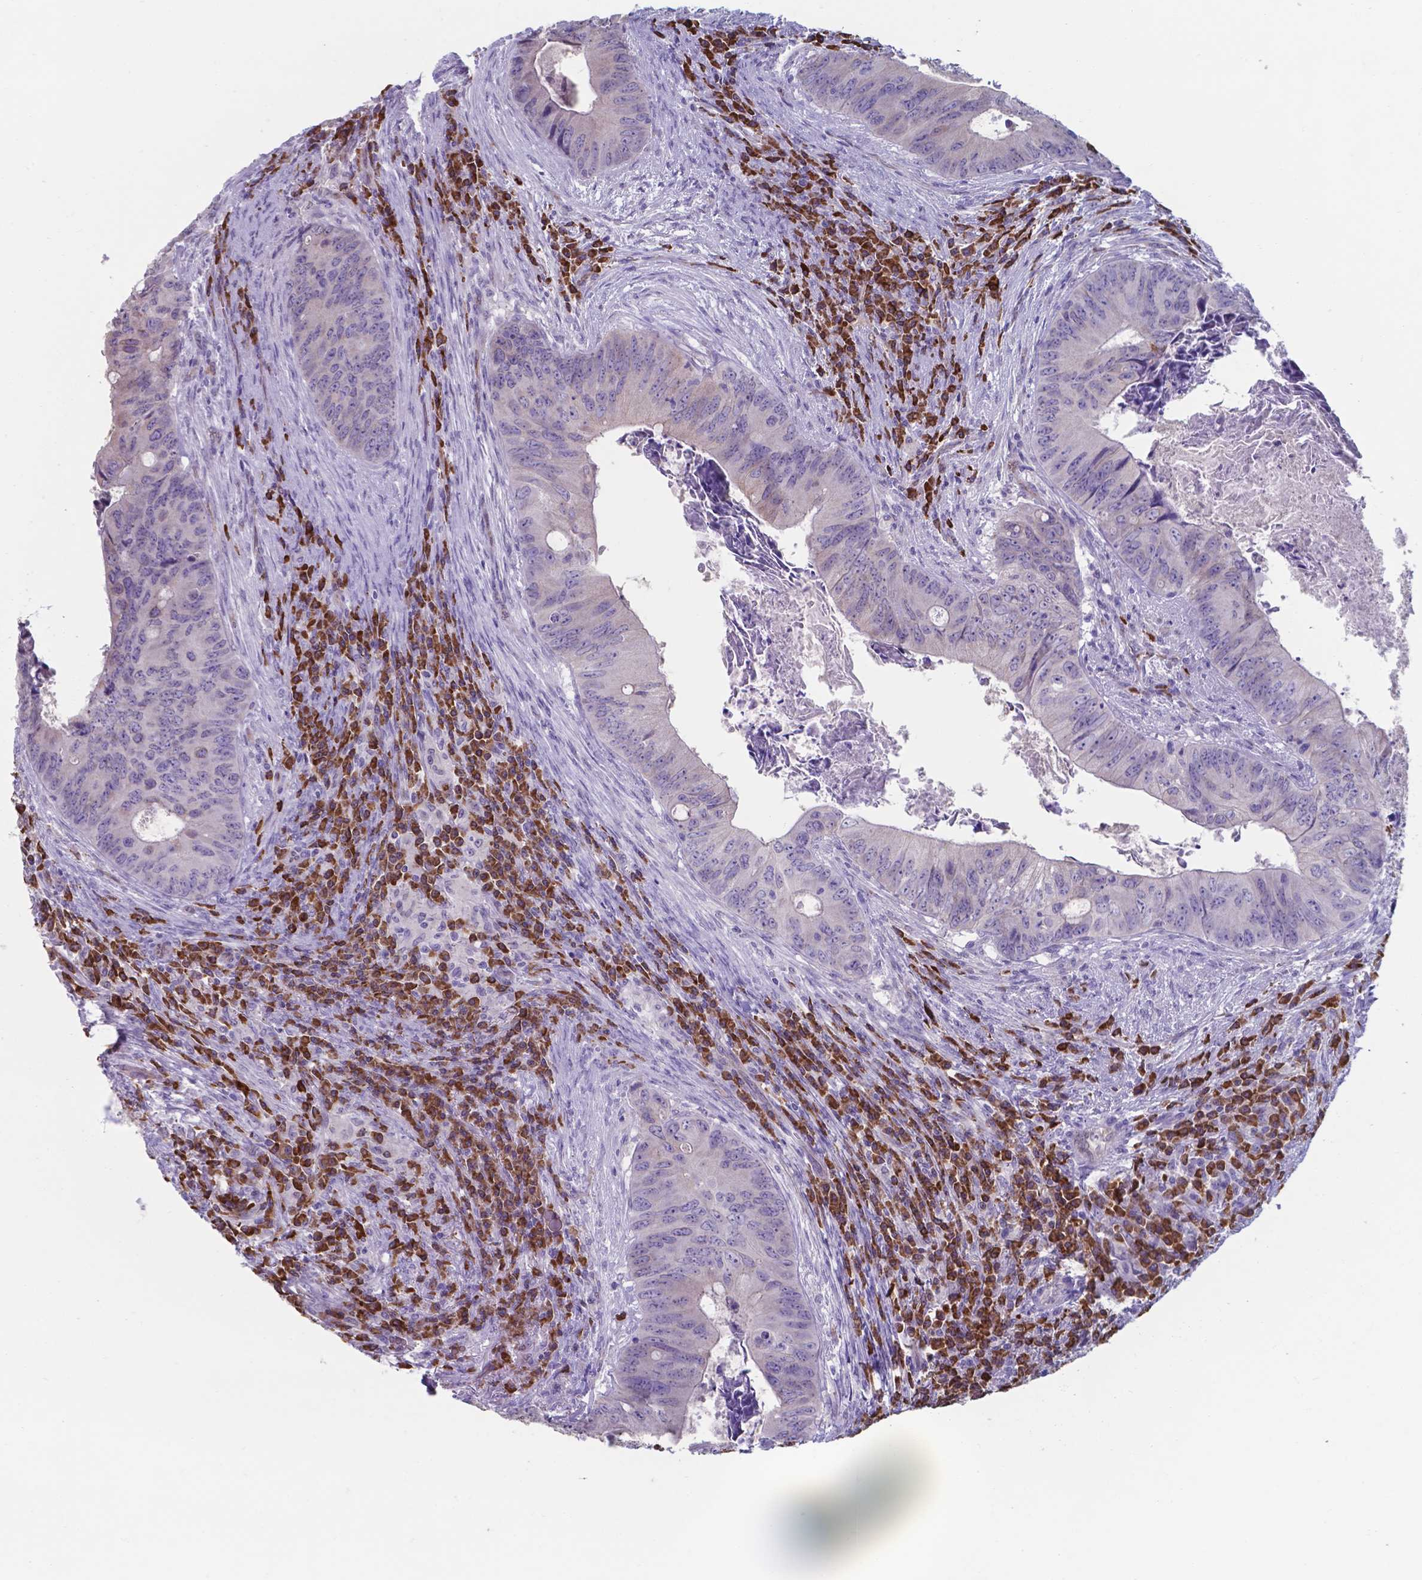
{"staining": {"intensity": "negative", "quantity": "none", "location": "none"}, "tissue": "colorectal cancer", "cell_type": "Tumor cells", "image_type": "cancer", "snomed": [{"axis": "morphology", "description": "Adenocarcinoma, NOS"}, {"axis": "topography", "description": "Colon"}], "caption": "Immunohistochemistry (IHC) photomicrograph of neoplastic tissue: colorectal cancer stained with DAB exhibits no significant protein staining in tumor cells.", "gene": "UBE2J1", "patient": {"sex": "female", "age": 74}}